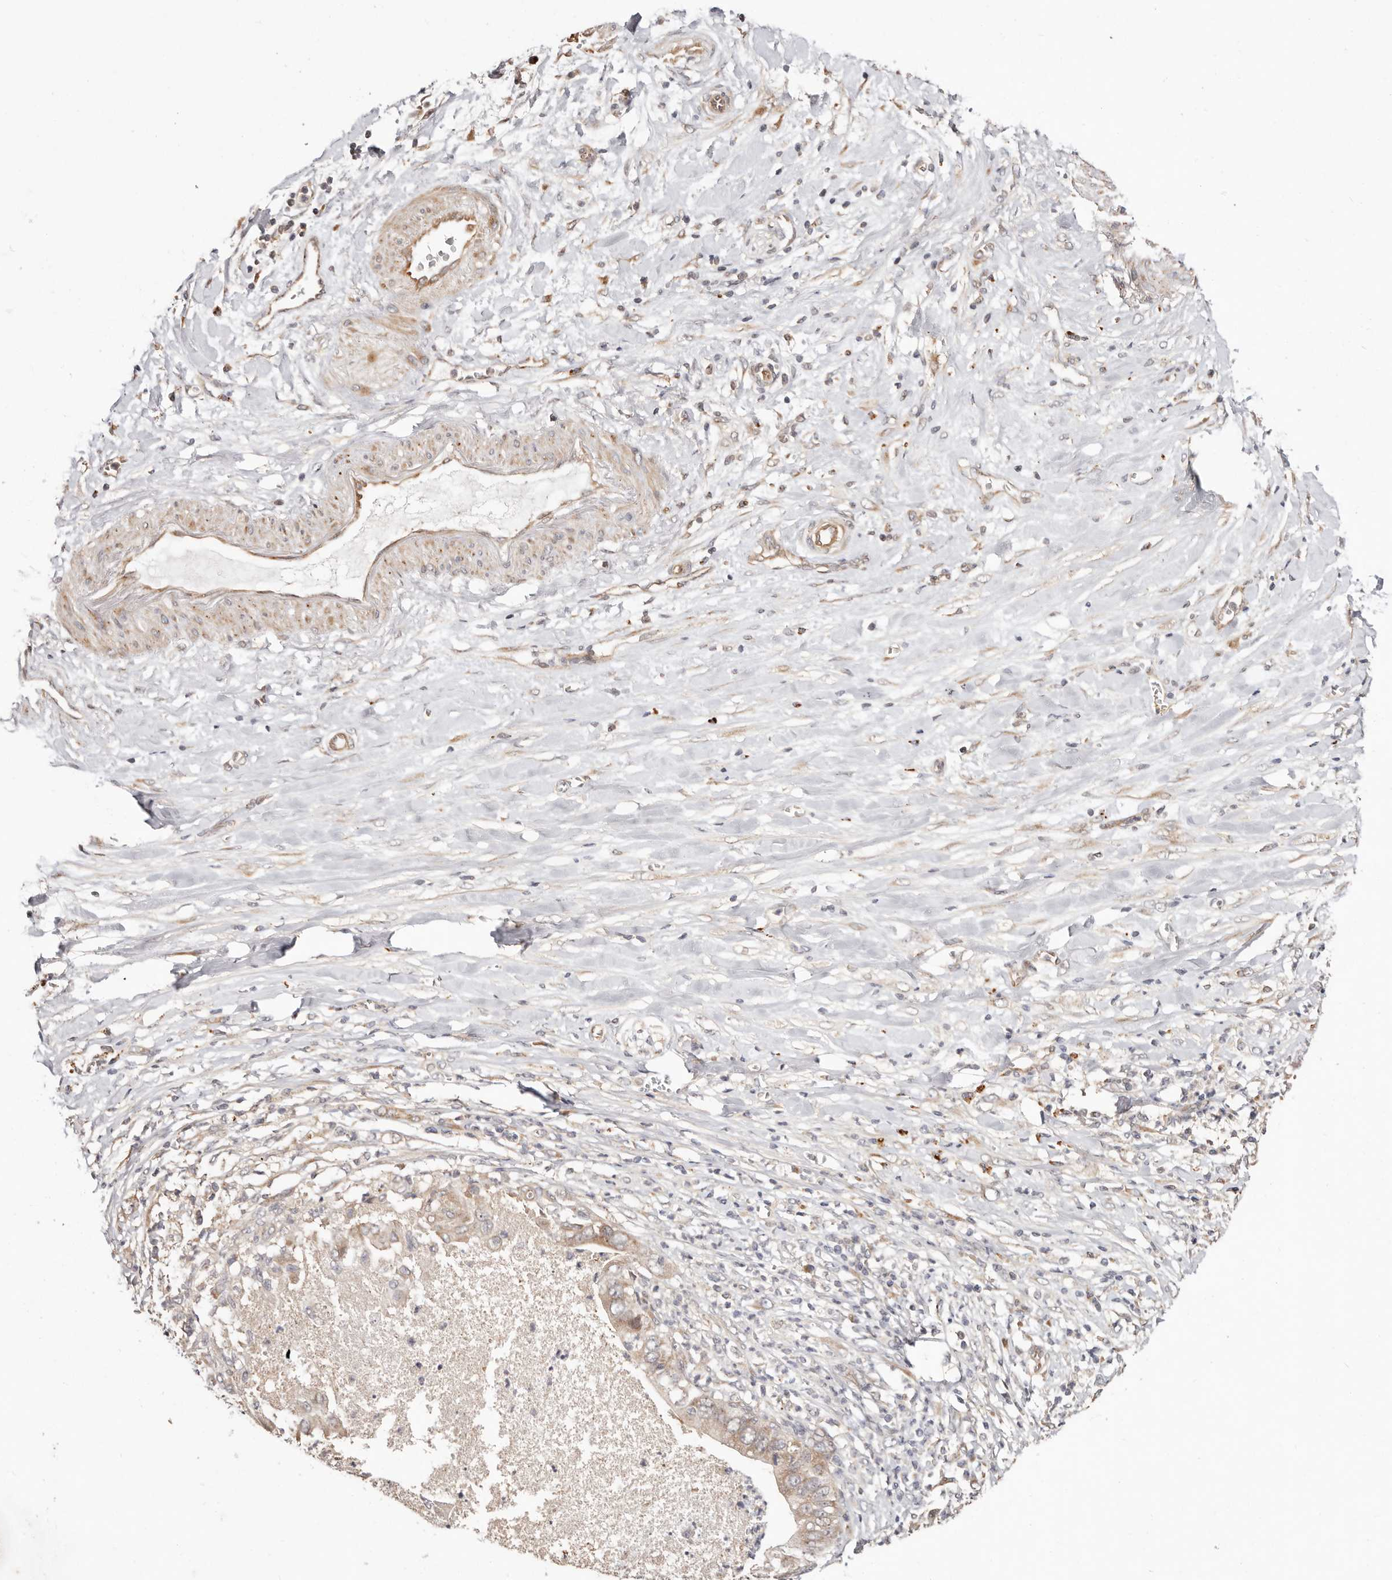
{"staining": {"intensity": "moderate", "quantity": ">75%", "location": "cytoplasmic/membranous"}, "tissue": "pancreatic cancer", "cell_type": "Tumor cells", "image_type": "cancer", "snomed": [{"axis": "morphology", "description": "Adenocarcinoma, NOS"}, {"axis": "topography", "description": "Pancreas"}], "caption": "Adenocarcinoma (pancreatic) stained with a protein marker shows moderate staining in tumor cells.", "gene": "USP33", "patient": {"sex": "female", "age": 78}}